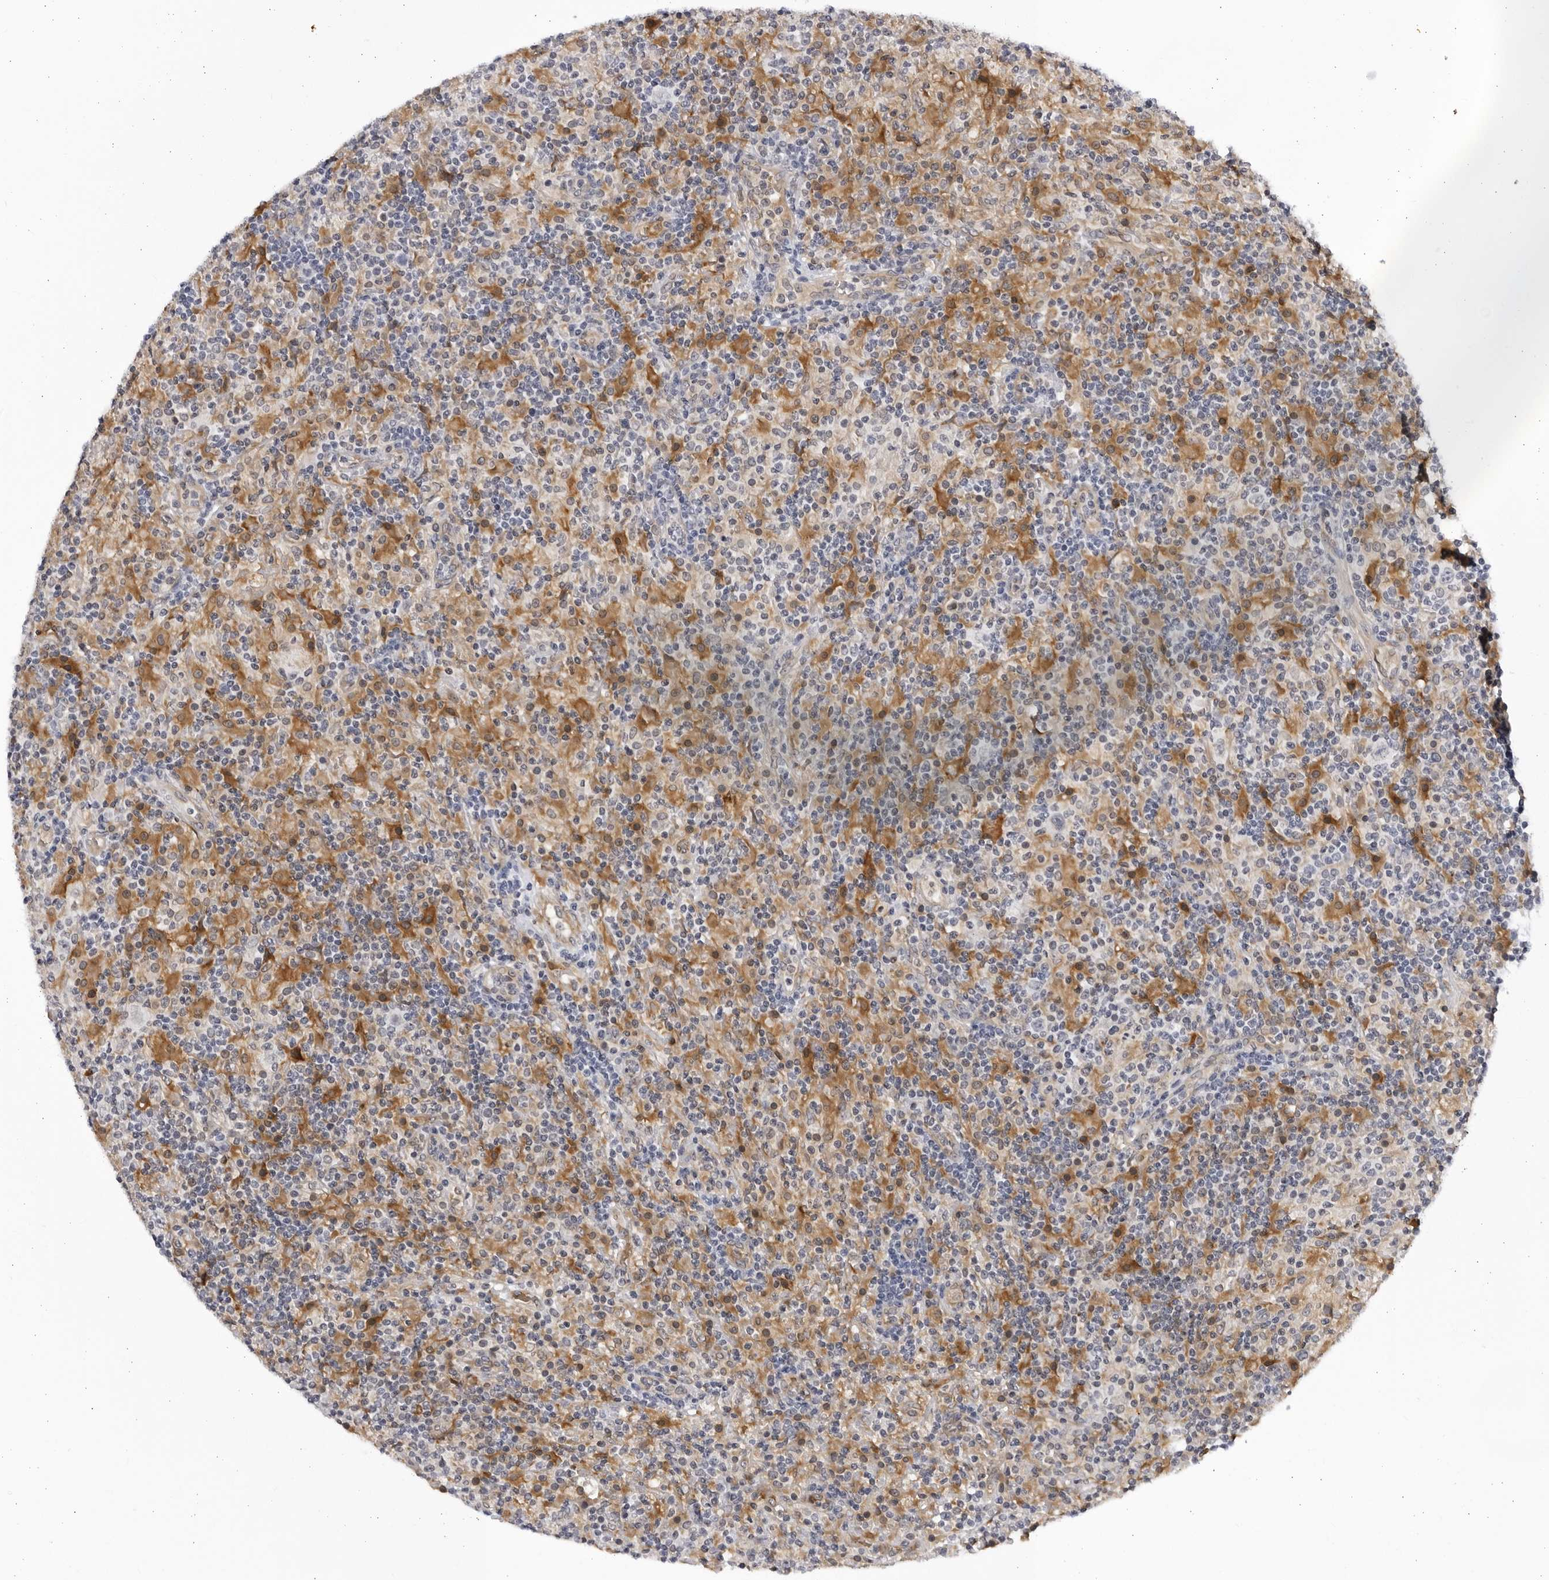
{"staining": {"intensity": "negative", "quantity": "none", "location": "none"}, "tissue": "lymphoma", "cell_type": "Tumor cells", "image_type": "cancer", "snomed": [{"axis": "morphology", "description": "Hodgkin's disease, NOS"}, {"axis": "topography", "description": "Lymph node"}], "caption": "A photomicrograph of Hodgkin's disease stained for a protein reveals no brown staining in tumor cells. (Immunohistochemistry, brightfield microscopy, high magnification).", "gene": "BMP2K", "patient": {"sex": "male", "age": 70}}